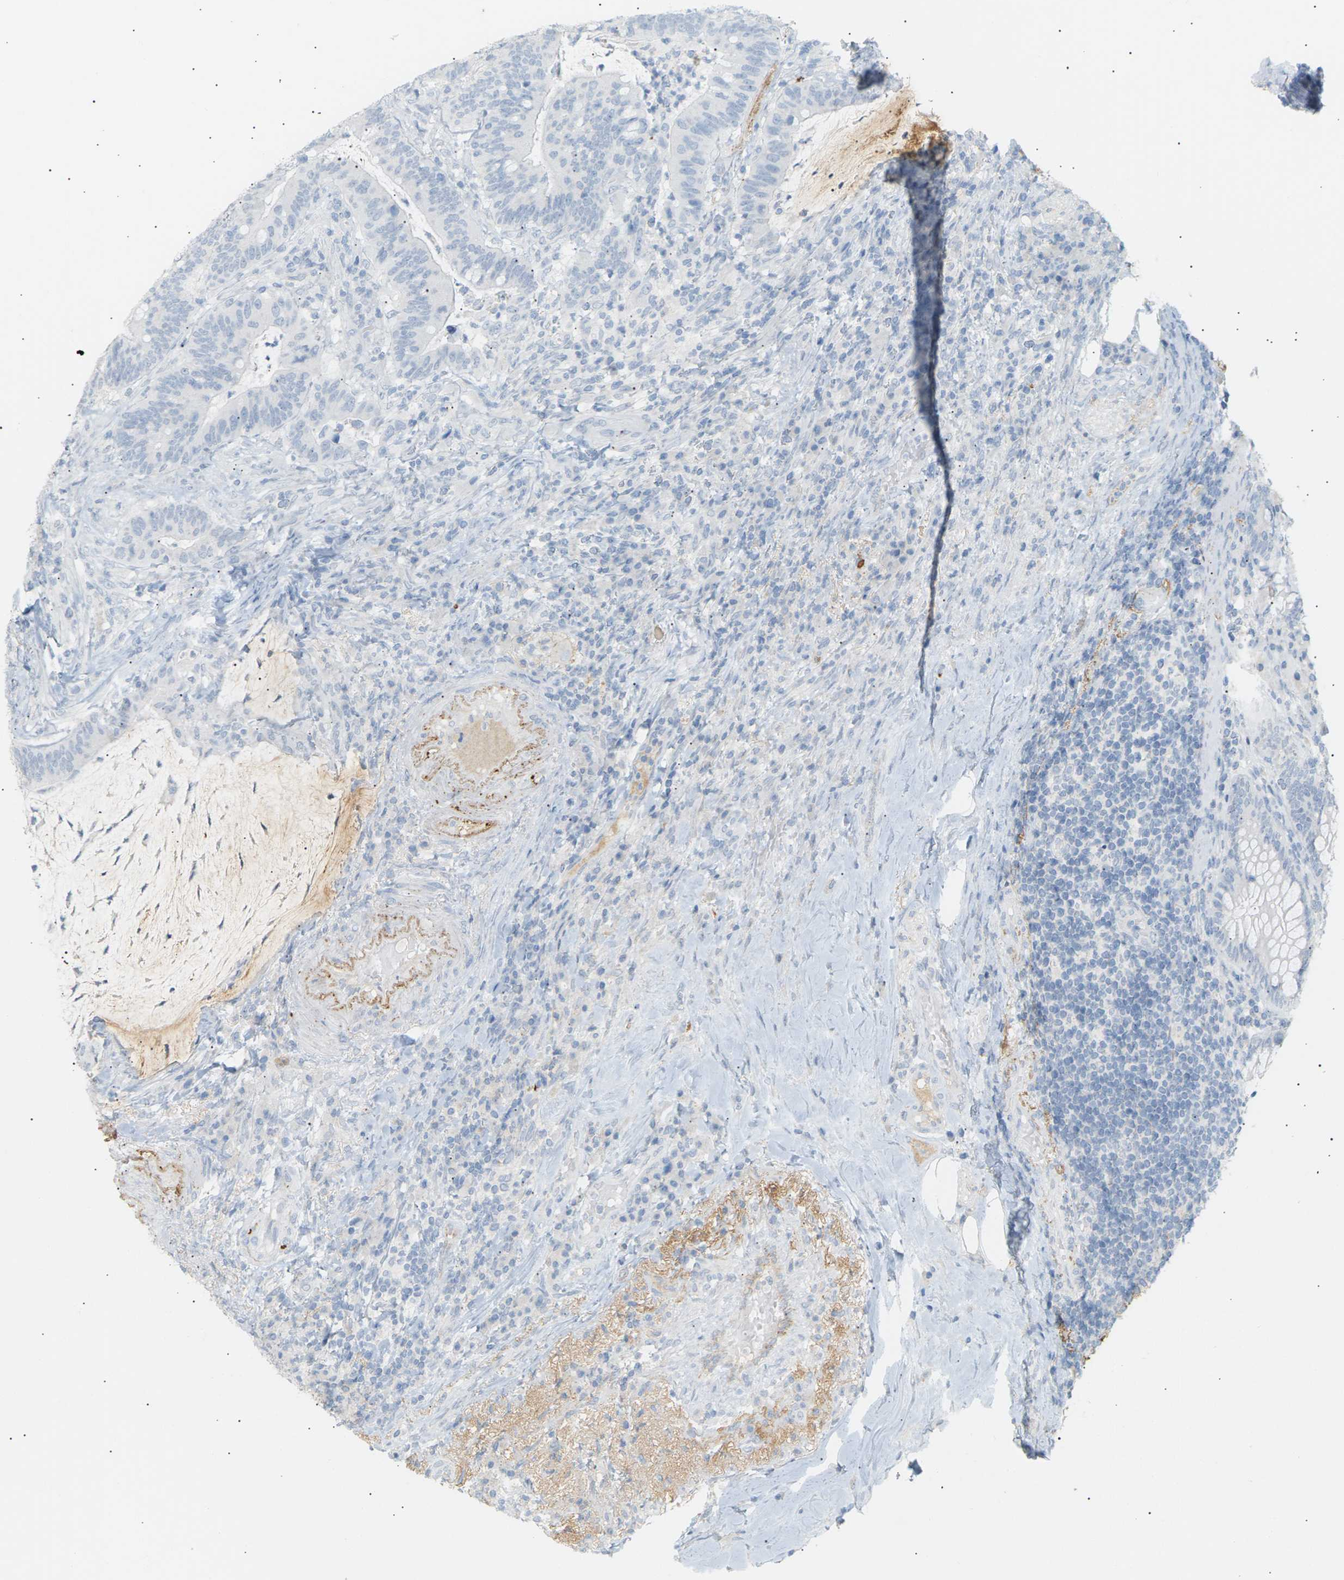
{"staining": {"intensity": "negative", "quantity": "none", "location": "none"}, "tissue": "colorectal cancer", "cell_type": "Tumor cells", "image_type": "cancer", "snomed": [{"axis": "morphology", "description": "Normal tissue, NOS"}, {"axis": "morphology", "description": "Adenocarcinoma, NOS"}, {"axis": "topography", "description": "Colon"}], "caption": "This histopathology image is of colorectal cancer (adenocarcinoma) stained with immunohistochemistry (IHC) to label a protein in brown with the nuclei are counter-stained blue. There is no staining in tumor cells.", "gene": "CLU", "patient": {"sex": "female", "age": 66}}